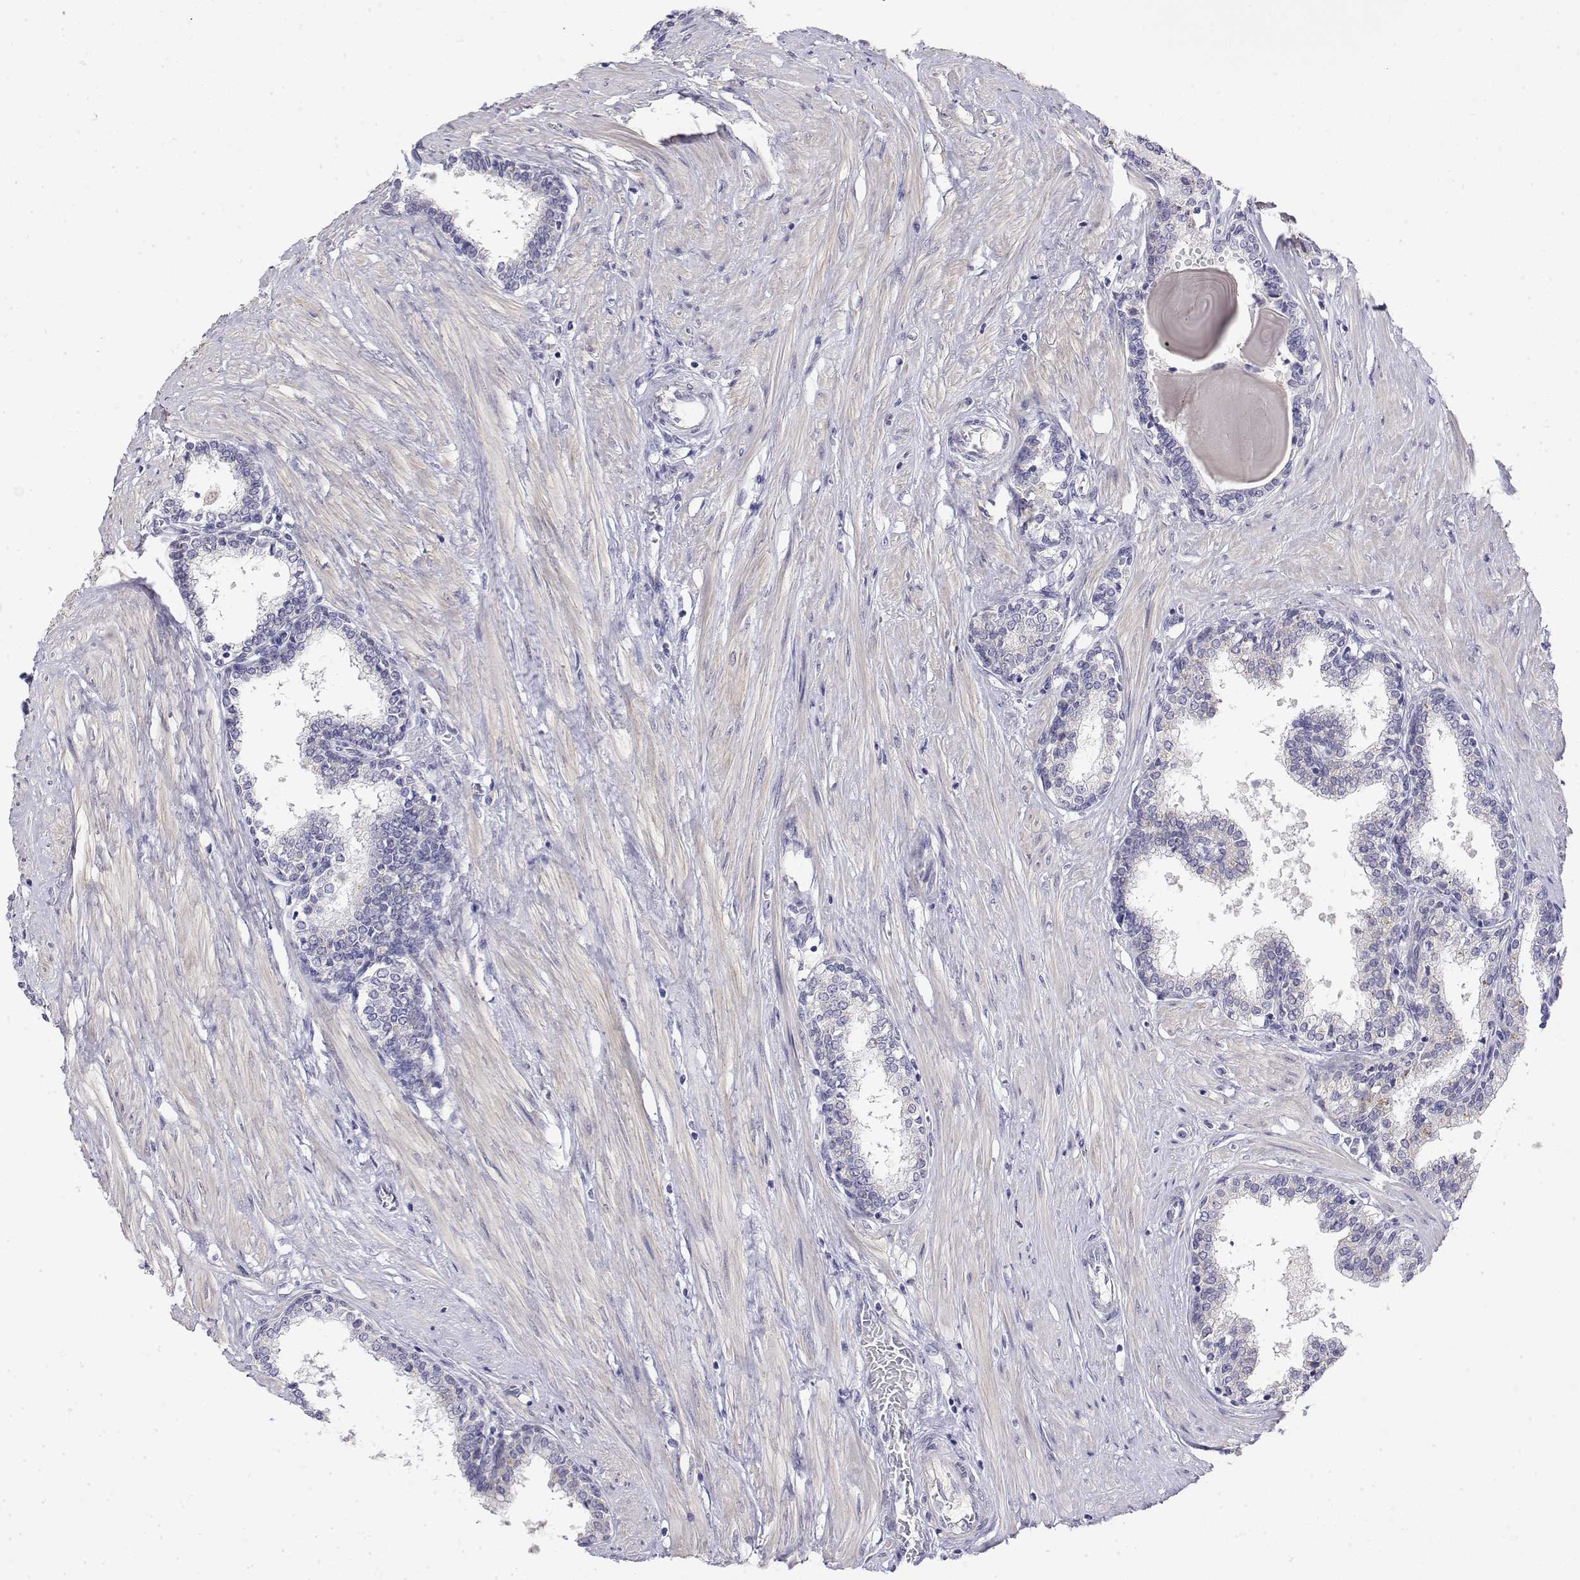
{"staining": {"intensity": "negative", "quantity": "none", "location": "none"}, "tissue": "prostate", "cell_type": "Glandular cells", "image_type": "normal", "snomed": [{"axis": "morphology", "description": "Normal tissue, NOS"}, {"axis": "topography", "description": "Prostate"}], "caption": "Immunohistochemistry (IHC) image of unremarkable prostate: prostate stained with DAB reveals no significant protein staining in glandular cells.", "gene": "LY6D", "patient": {"sex": "male", "age": 55}}